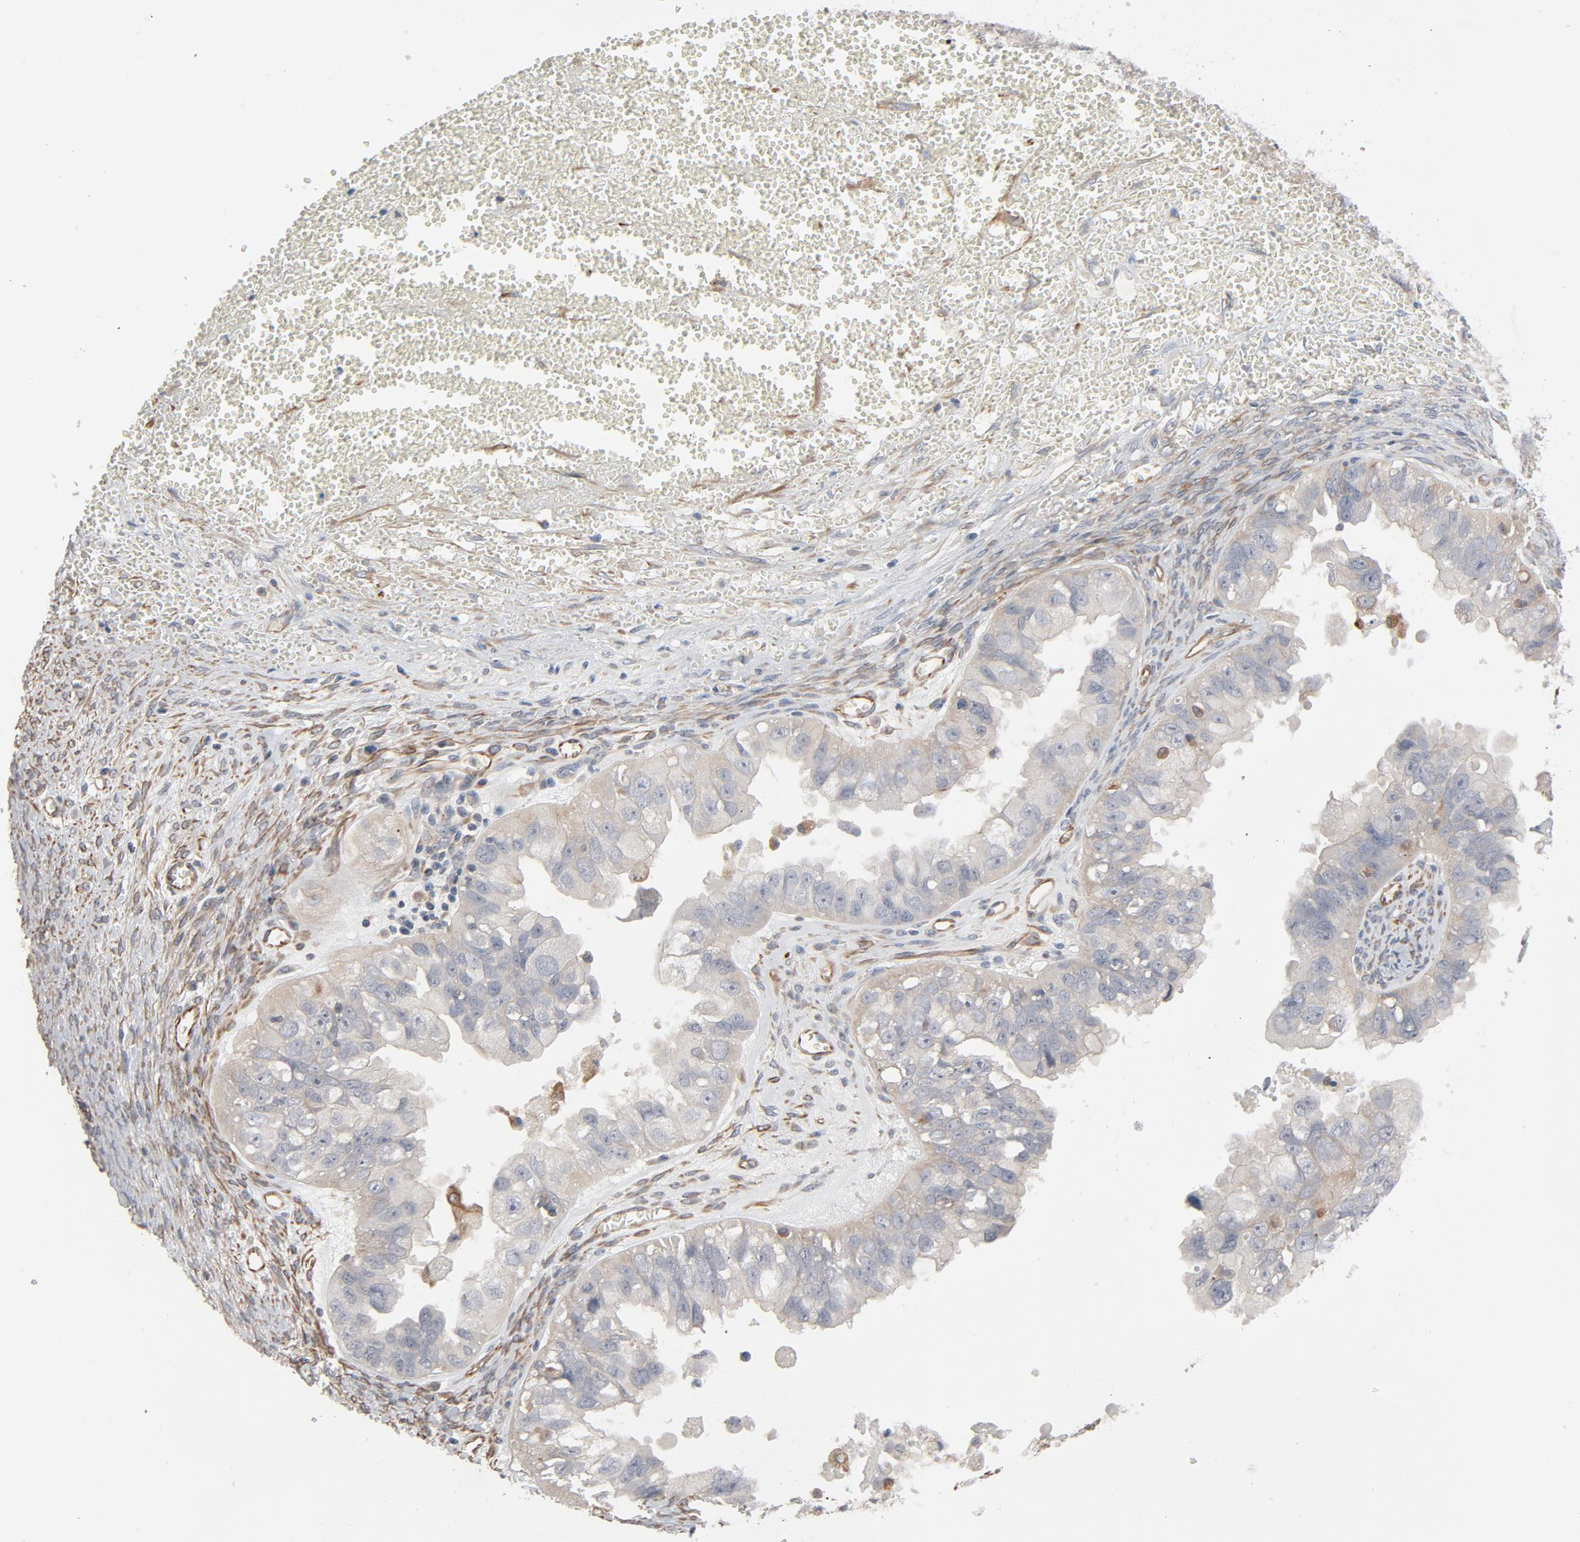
{"staining": {"intensity": "weak", "quantity": ">75%", "location": "cytoplasmic/membranous"}, "tissue": "ovarian cancer", "cell_type": "Tumor cells", "image_type": "cancer", "snomed": [{"axis": "morphology", "description": "Carcinoma, endometroid"}, {"axis": "topography", "description": "Ovary"}], "caption": "Weak cytoplasmic/membranous positivity is seen in about >75% of tumor cells in ovarian cancer. (brown staining indicates protein expression, while blue staining denotes nuclei).", "gene": "TRIOBP", "patient": {"sex": "female", "age": 85}}